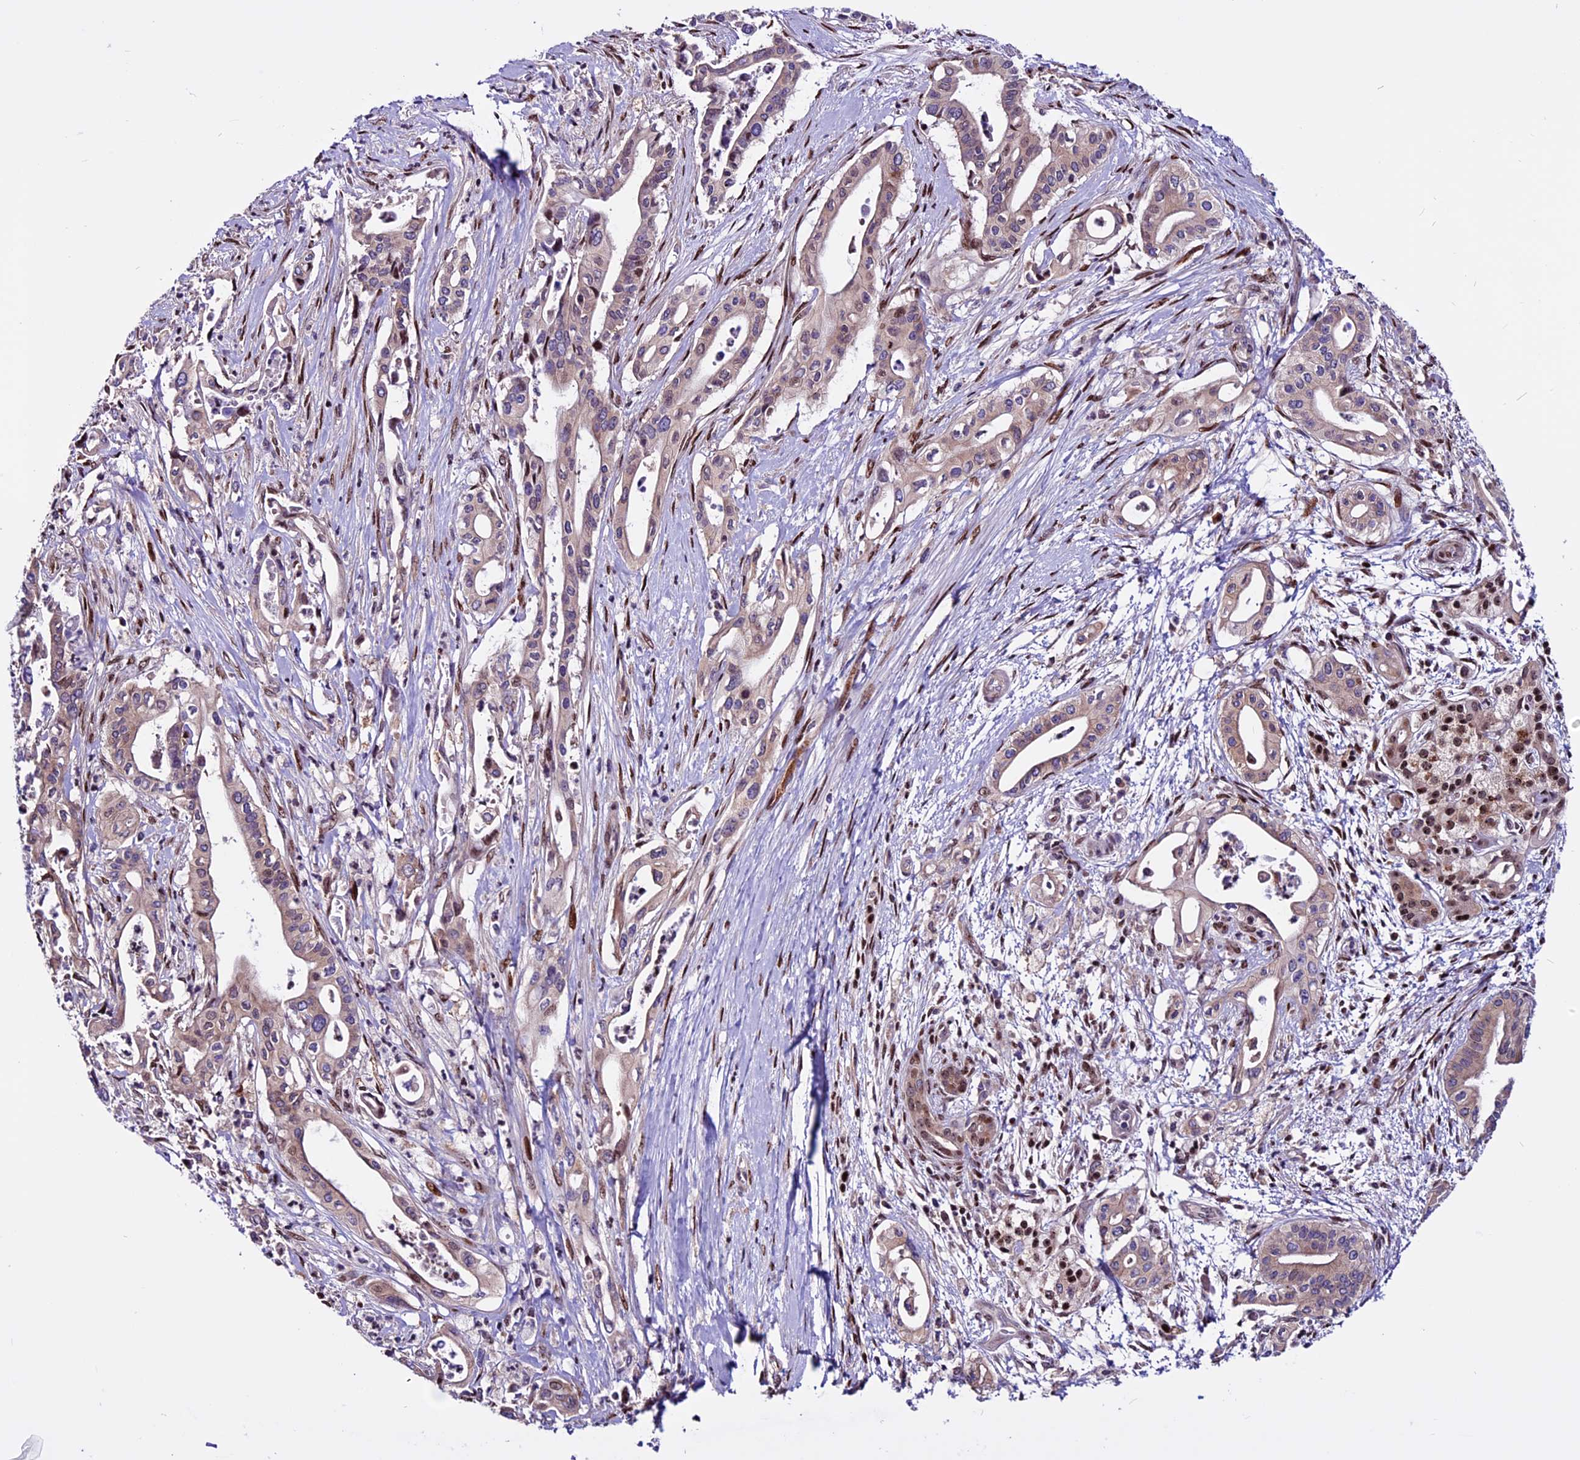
{"staining": {"intensity": "weak", "quantity": "<25%", "location": "cytoplasmic/membranous"}, "tissue": "pancreatic cancer", "cell_type": "Tumor cells", "image_type": "cancer", "snomed": [{"axis": "morphology", "description": "Adenocarcinoma, NOS"}, {"axis": "topography", "description": "Pancreas"}], "caption": "High magnification brightfield microscopy of pancreatic adenocarcinoma stained with DAB (3,3'-diaminobenzidine) (brown) and counterstained with hematoxylin (blue): tumor cells show no significant expression.", "gene": "RINL", "patient": {"sex": "female", "age": 77}}